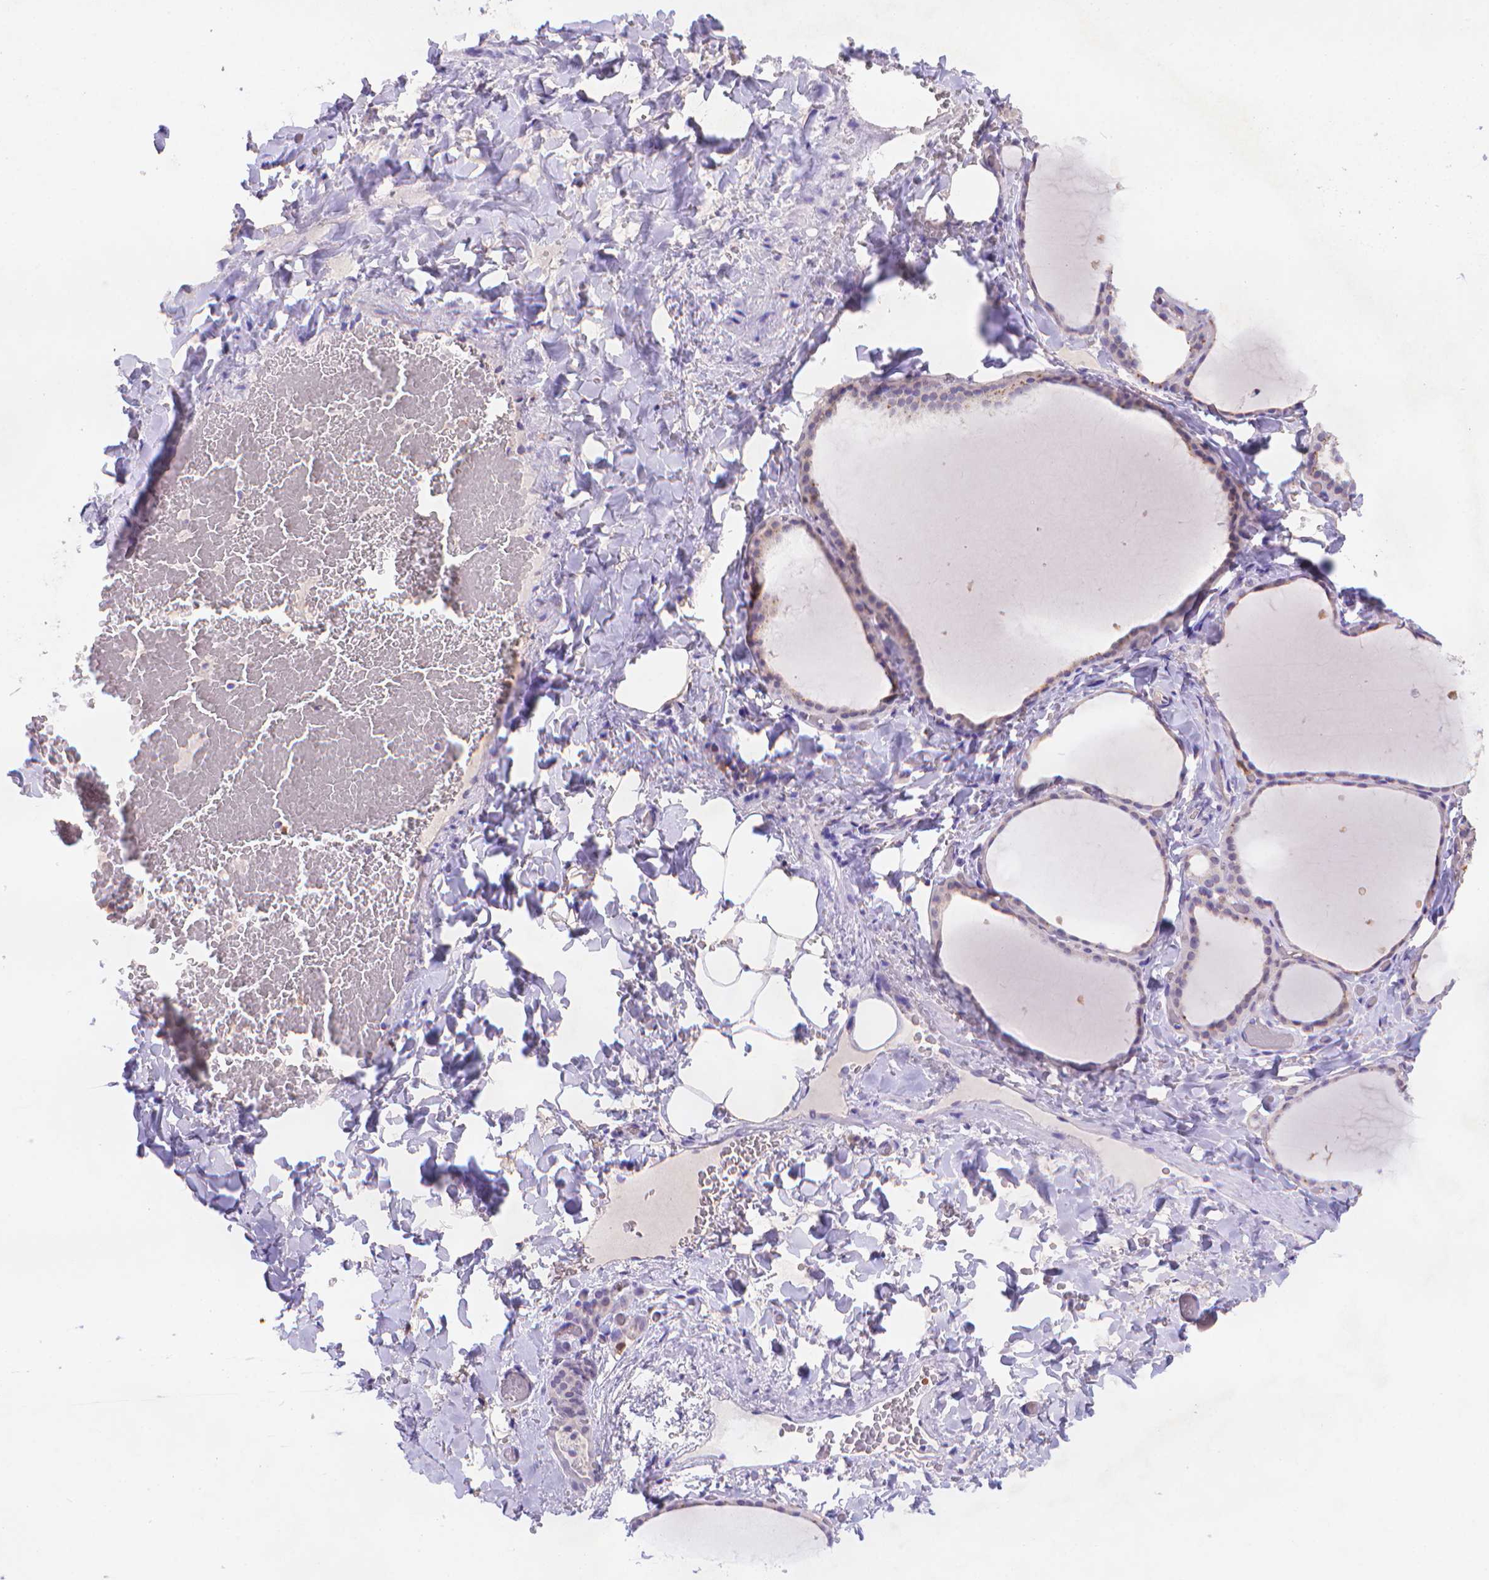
{"staining": {"intensity": "moderate", "quantity": "<25%", "location": "cytoplasmic/membranous"}, "tissue": "thyroid gland", "cell_type": "Glandular cells", "image_type": "normal", "snomed": [{"axis": "morphology", "description": "Normal tissue, NOS"}, {"axis": "topography", "description": "Thyroid gland"}], "caption": "Thyroid gland stained with DAB IHC shows low levels of moderate cytoplasmic/membranous staining in approximately <25% of glandular cells.", "gene": "FGD2", "patient": {"sex": "female", "age": 22}}